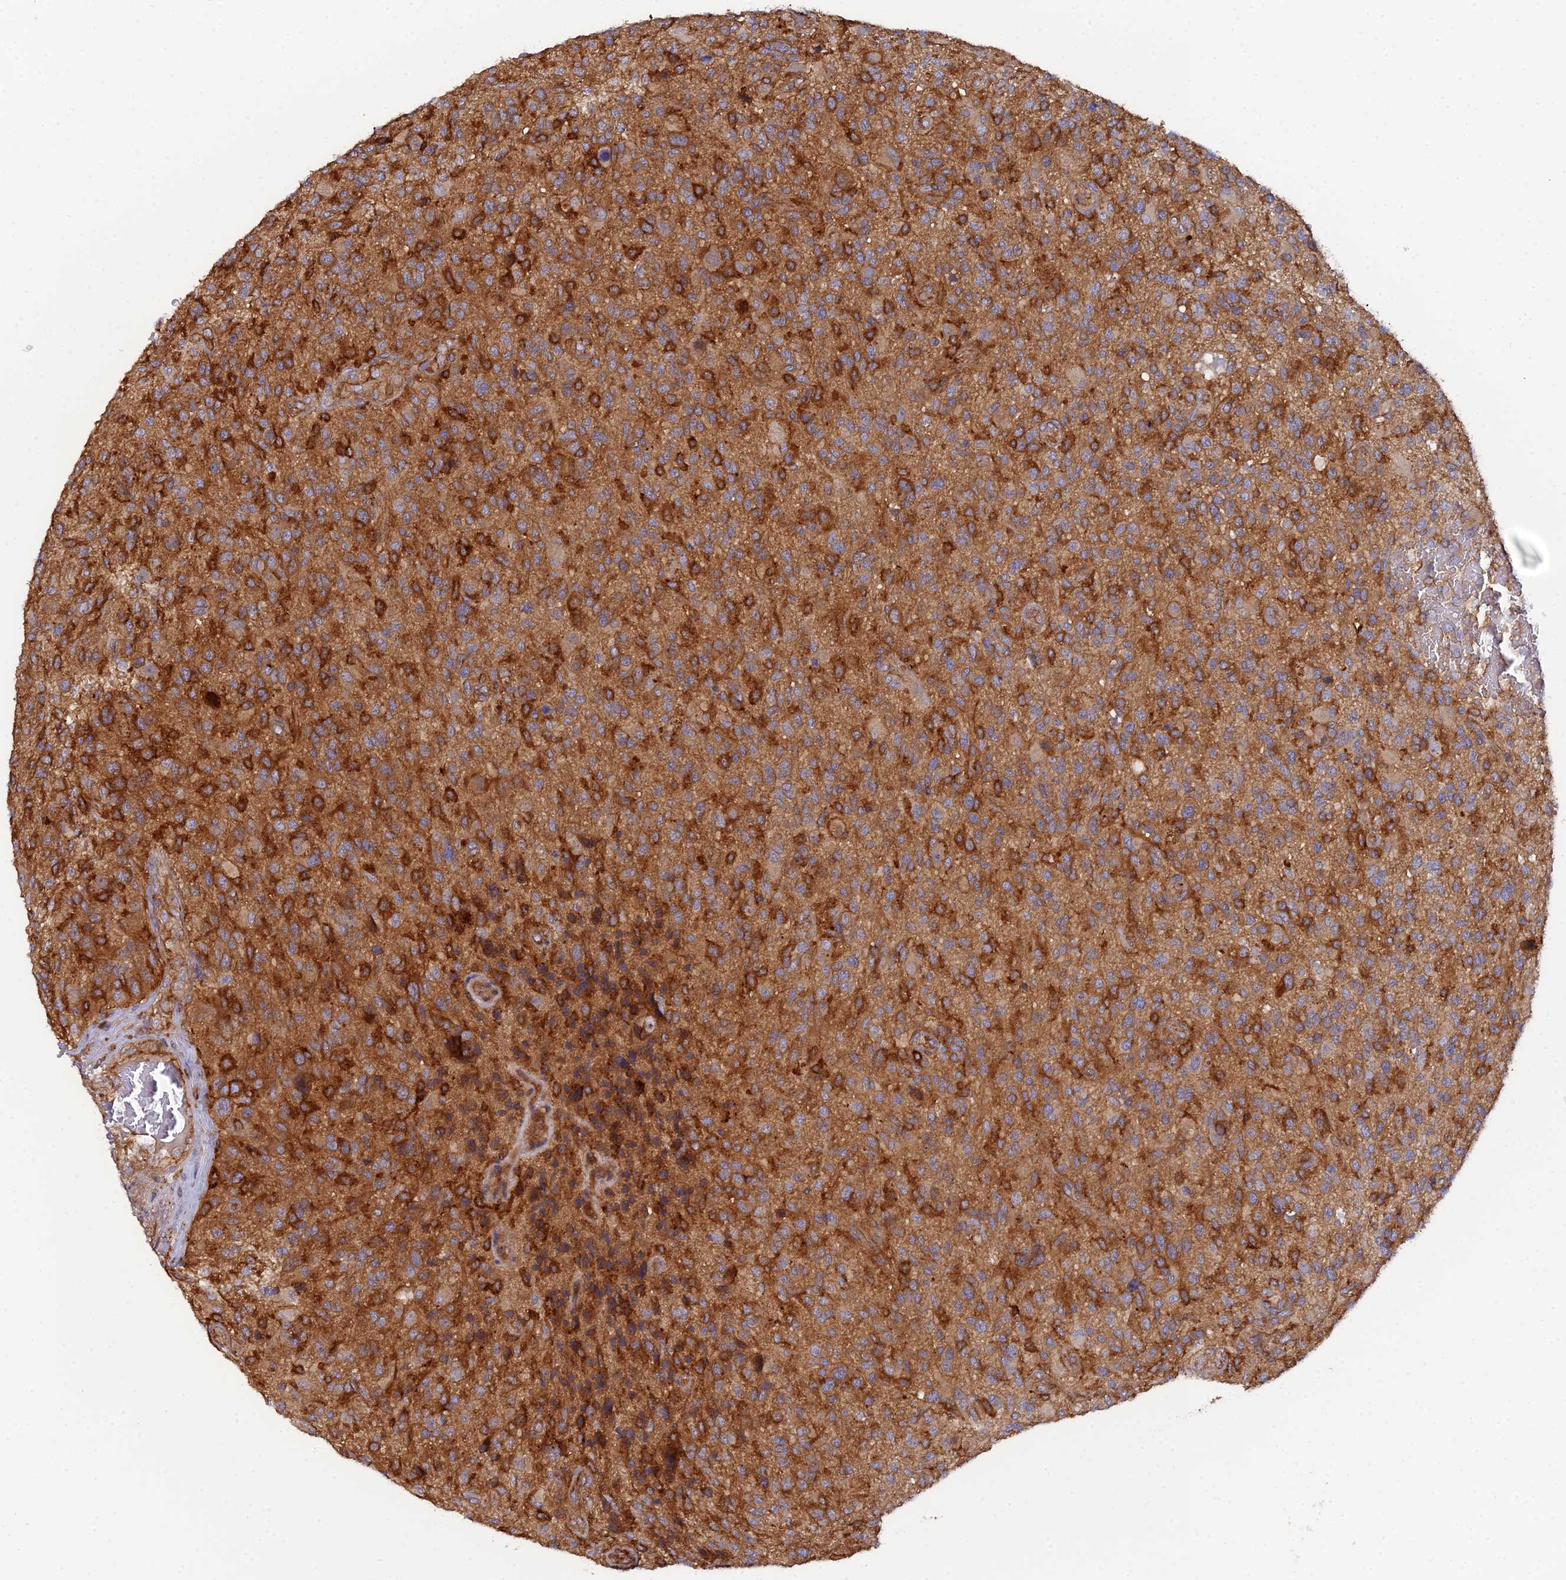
{"staining": {"intensity": "strong", "quantity": ">75%", "location": "cytoplasmic/membranous"}, "tissue": "glioma", "cell_type": "Tumor cells", "image_type": "cancer", "snomed": [{"axis": "morphology", "description": "Glioma, malignant, High grade"}, {"axis": "topography", "description": "Brain"}], "caption": "Strong cytoplasmic/membranous protein expression is appreciated in about >75% of tumor cells in malignant glioma (high-grade).", "gene": "GNG5B", "patient": {"sex": "male", "age": 47}}